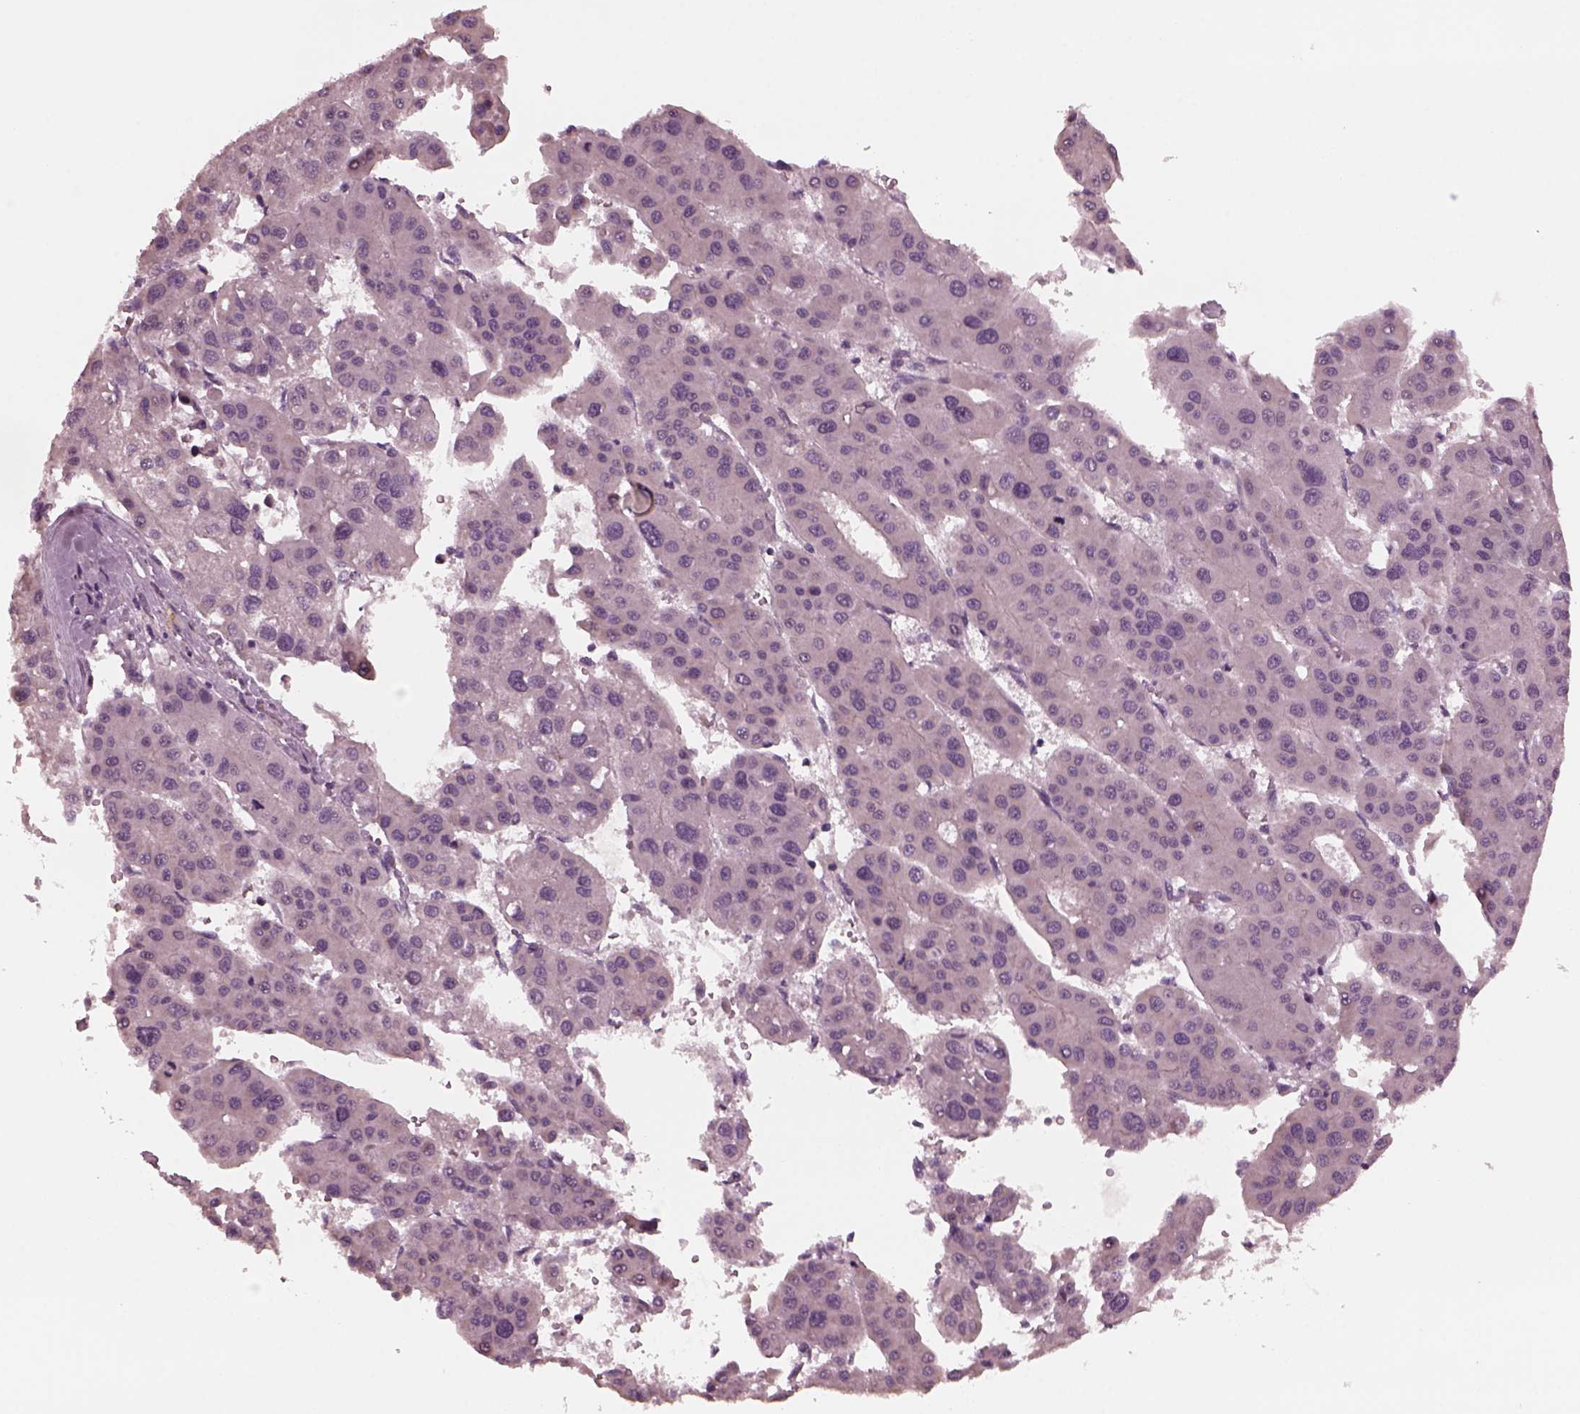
{"staining": {"intensity": "negative", "quantity": "none", "location": "none"}, "tissue": "liver cancer", "cell_type": "Tumor cells", "image_type": "cancer", "snomed": [{"axis": "morphology", "description": "Carcinoma, Hepatocellular, NOS"}, {"axis": "topography", "description": "Liver"}], "caption": "This is an IHC micrograph of human hepatocellular carcinoma (liver). There is no expression in tumor cells.", "gene": "SAXO1", "patient": {"sex": "male", "age": 73}}